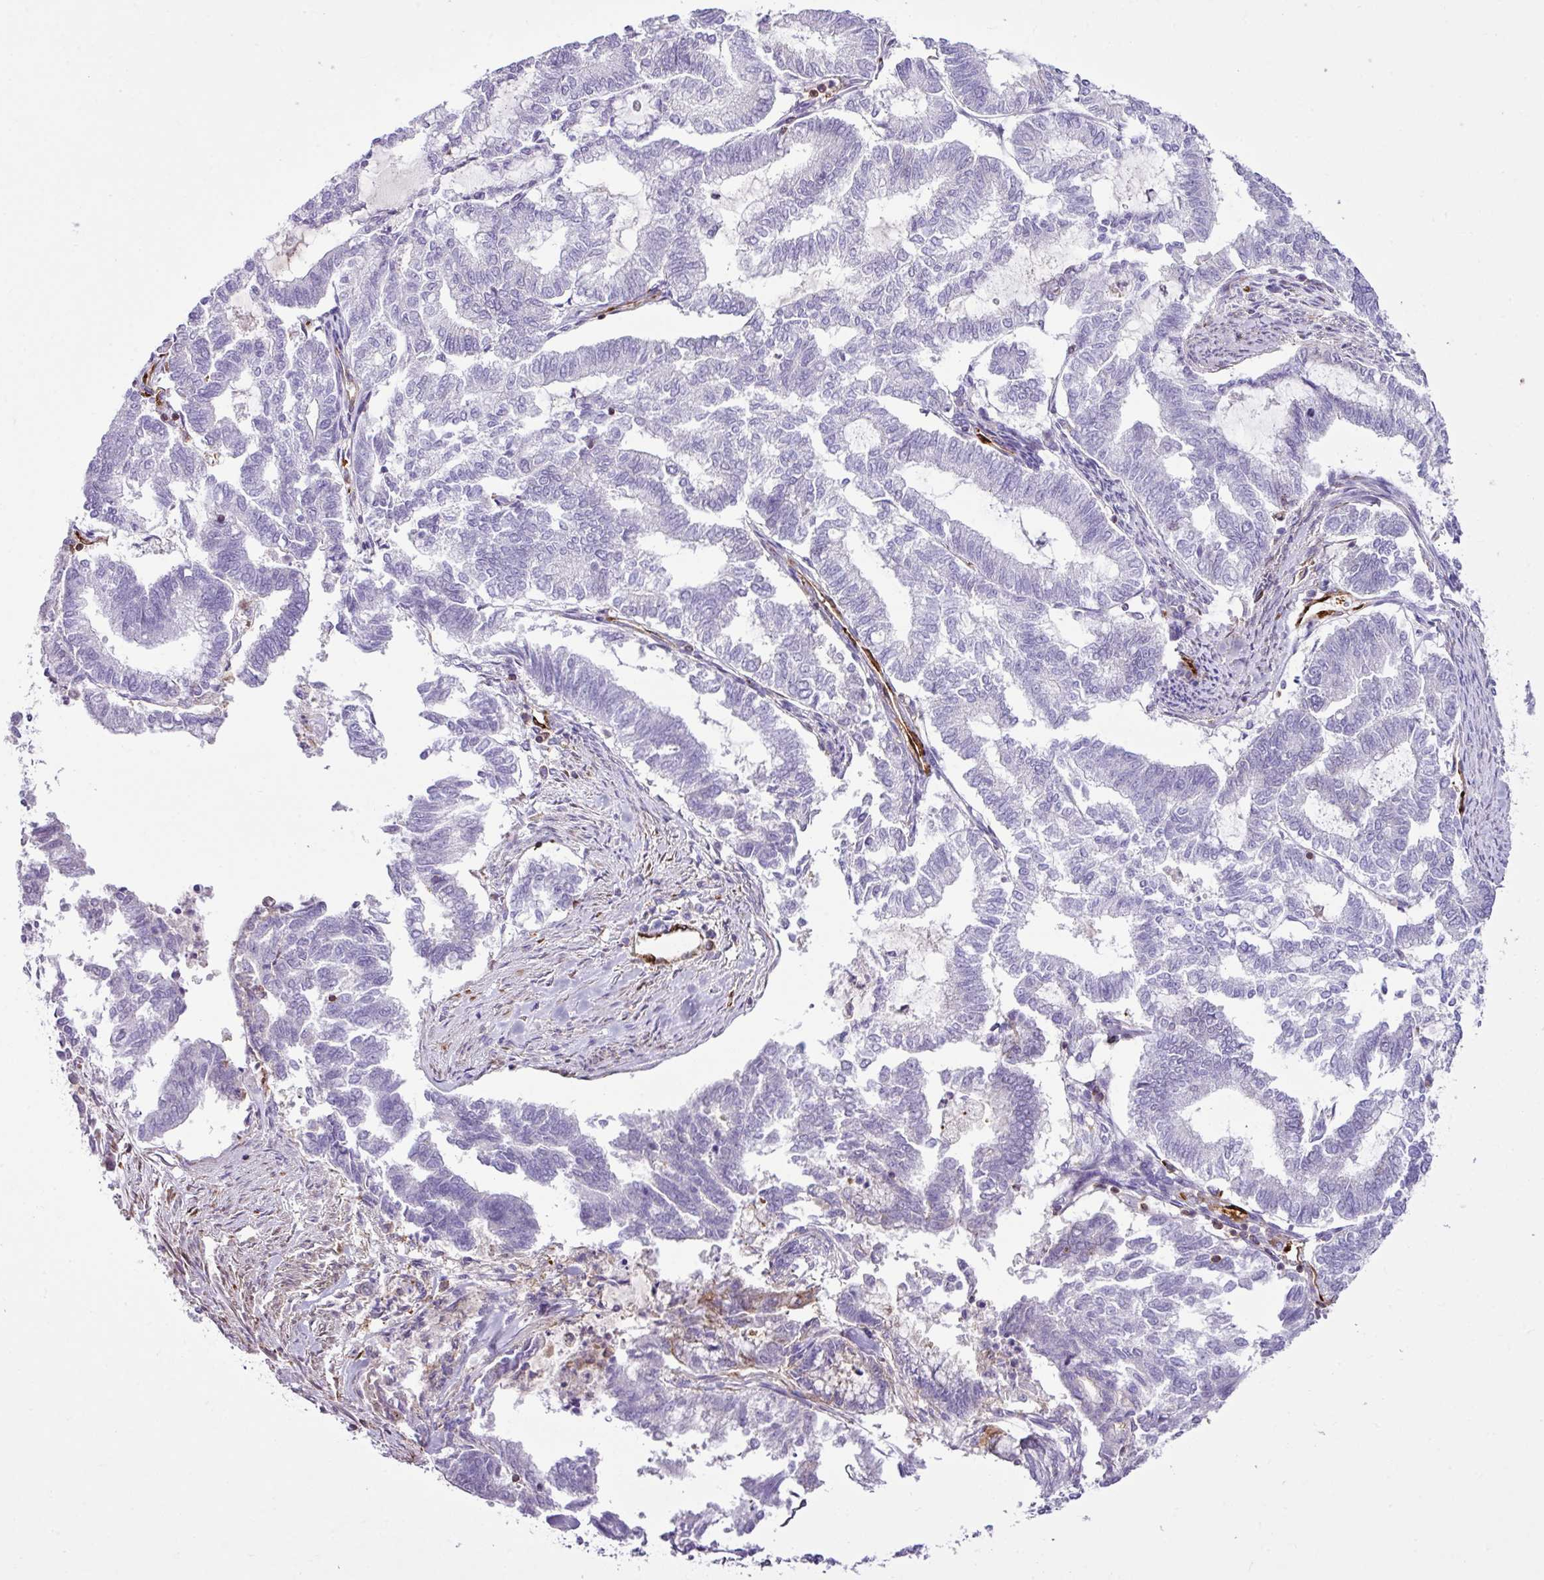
{"staining": {"intensity": "negative", "quantity": "none", "location": "none"}, "tissue": "endometrial cancer", "cell_type": "Tumor cells", "image_type": "cancer", "snomed": [{"axis": "morphology", "description": "Adenocarcinoma, NOS"}, {"axis": "topography", "description": "Endometrium"}], "caption": "High magnification brightfield microscopy of adenocarcinoma (endometrial) stained with DAB (3,3'-diaminobenzidine) (brown) and counterstained with hematoxylin (blue): tumor cells show no significant staining. (DAB IHC, high magnification).", "gene": "EME2", "patient": {"sex": "female", "age": 79}}